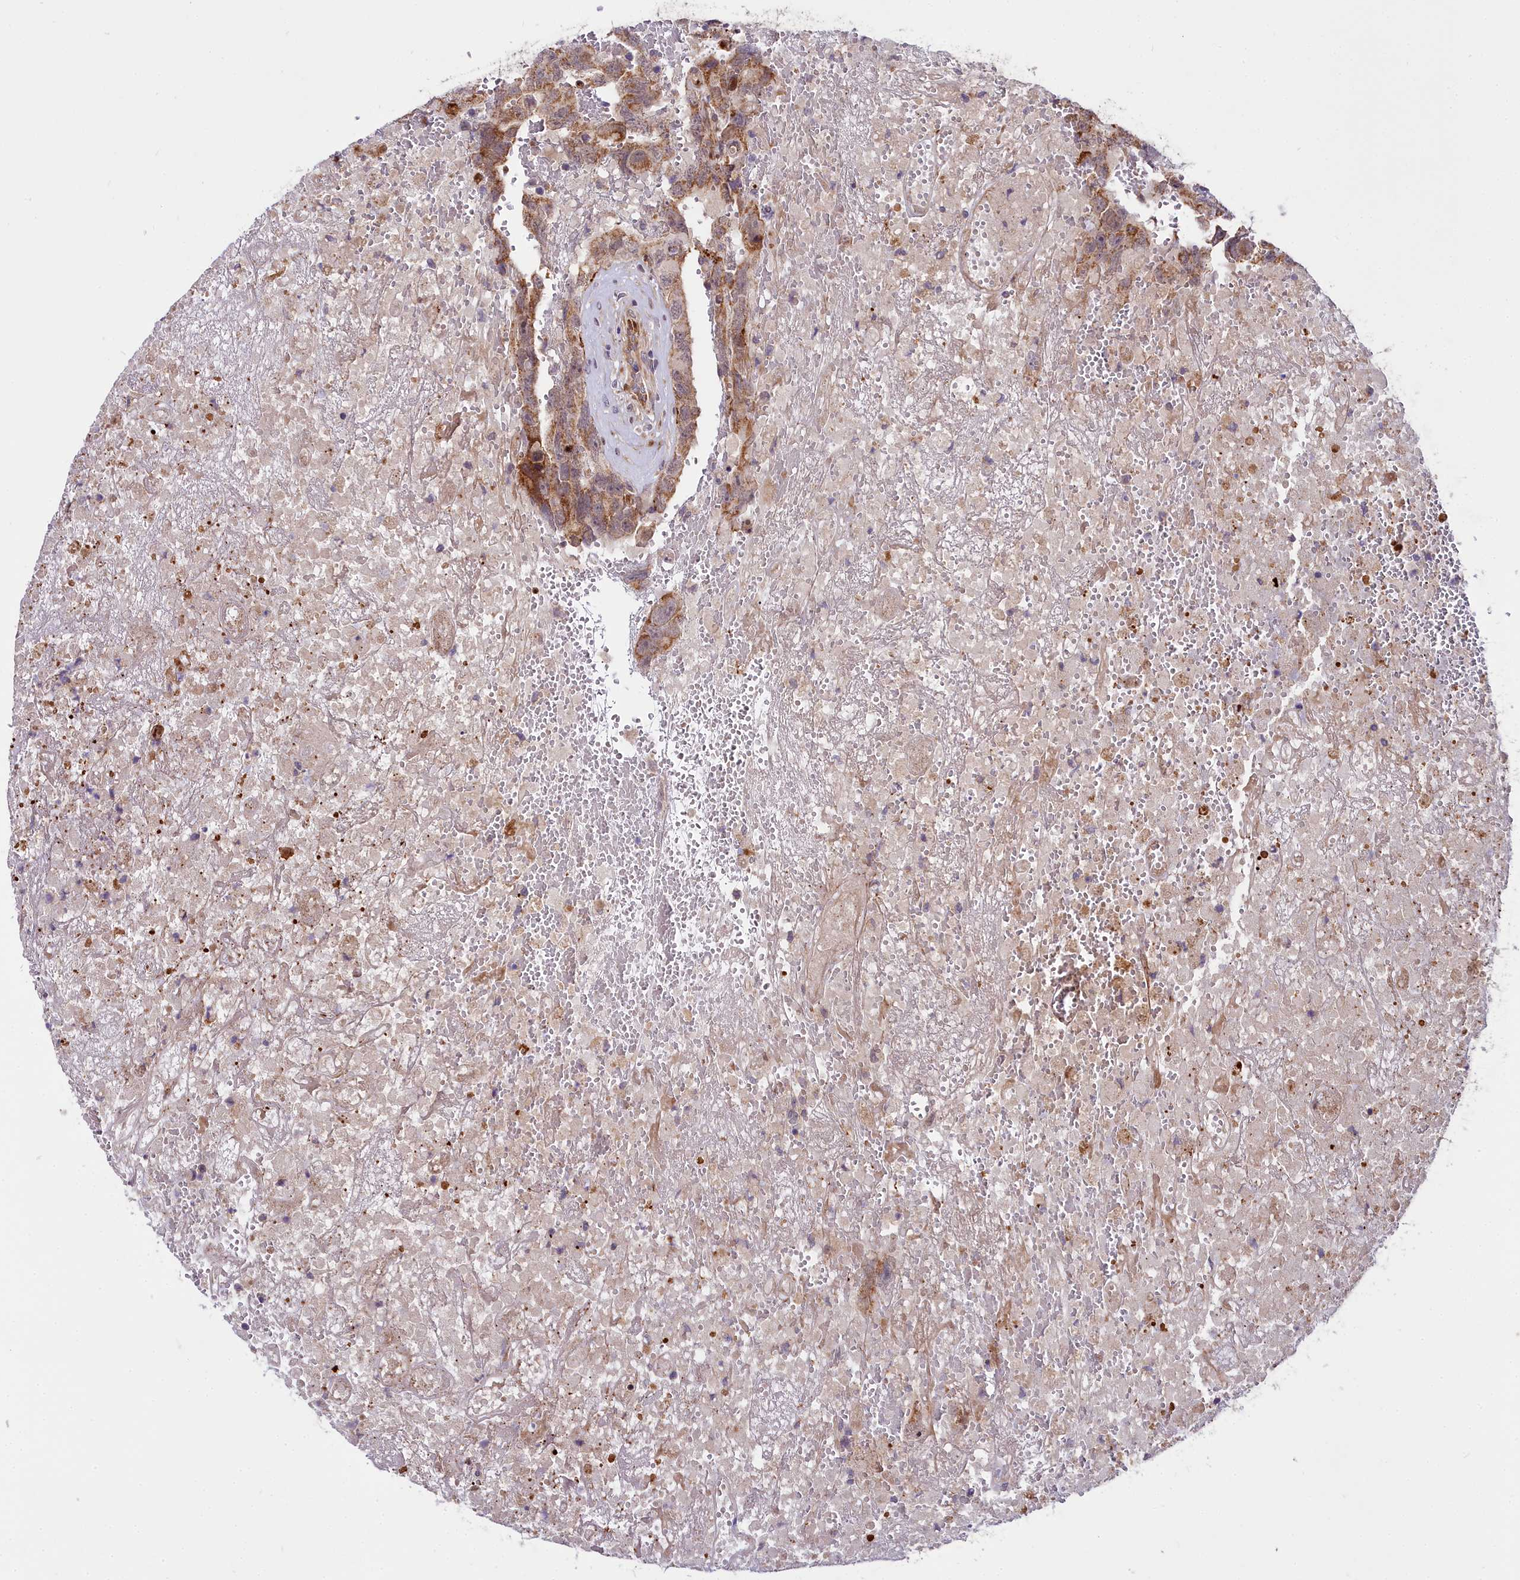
{"staining": {"intensity": "moderate", "quantity": ">75%", "location": "cytoplasmic/membranous"}, "tissue": "testis cancer", "cell_type": "Tumor cells", "image_type": "cancer", "snomed": [{"axis": "morphology", "description": "Carcinoma, Embryonal, NOS"}, {"axis": "topography", "description": "Testis"}], "caption": "Moderate cytoplasmic/membranous staining is seen in about >75% of tumor cells in embryonal carcinoma (testis).", "gene": "MRPS11", "patient": {"sex": "male", "age": 45}}